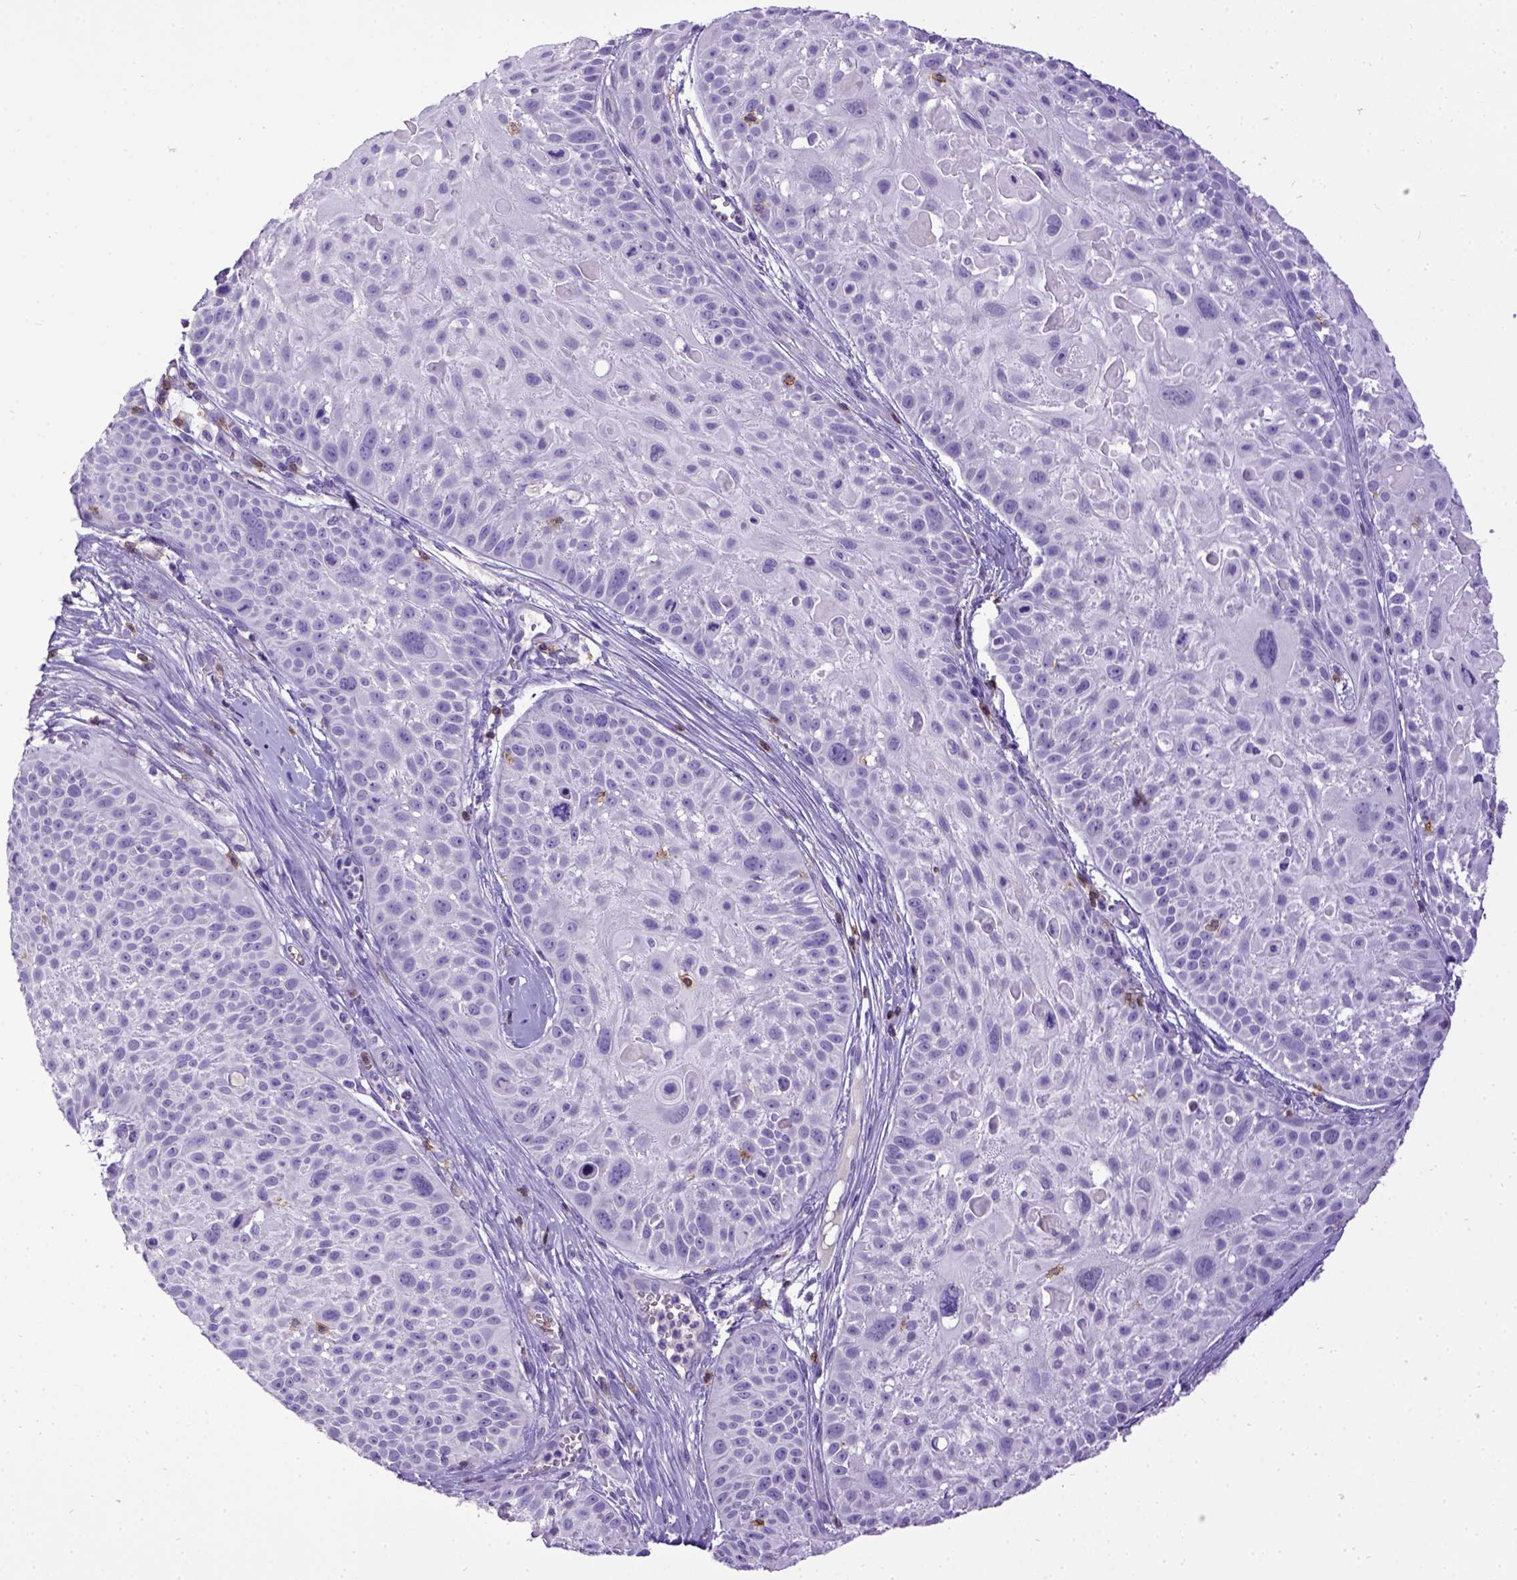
{"staining": {"intensity": "negative", "quantity": "none", "location": "none"}, "tissue": "skin cancer", "cell_type": "Tumor cells", "image_type": "cancer", "snomed": [{"axis": "morphology", "description": "Squamous cell carcinoma, NOS"}, {"axis": "topography", "description": "Skin"}, {"axis": "topography", "description": "Anal"}], "caption": "Immunohistochemical staining of human skin cancer displays no significant expression in tumor cells.", "gene": "CD3E", "patient": {"sex": "female", "age": 75}}